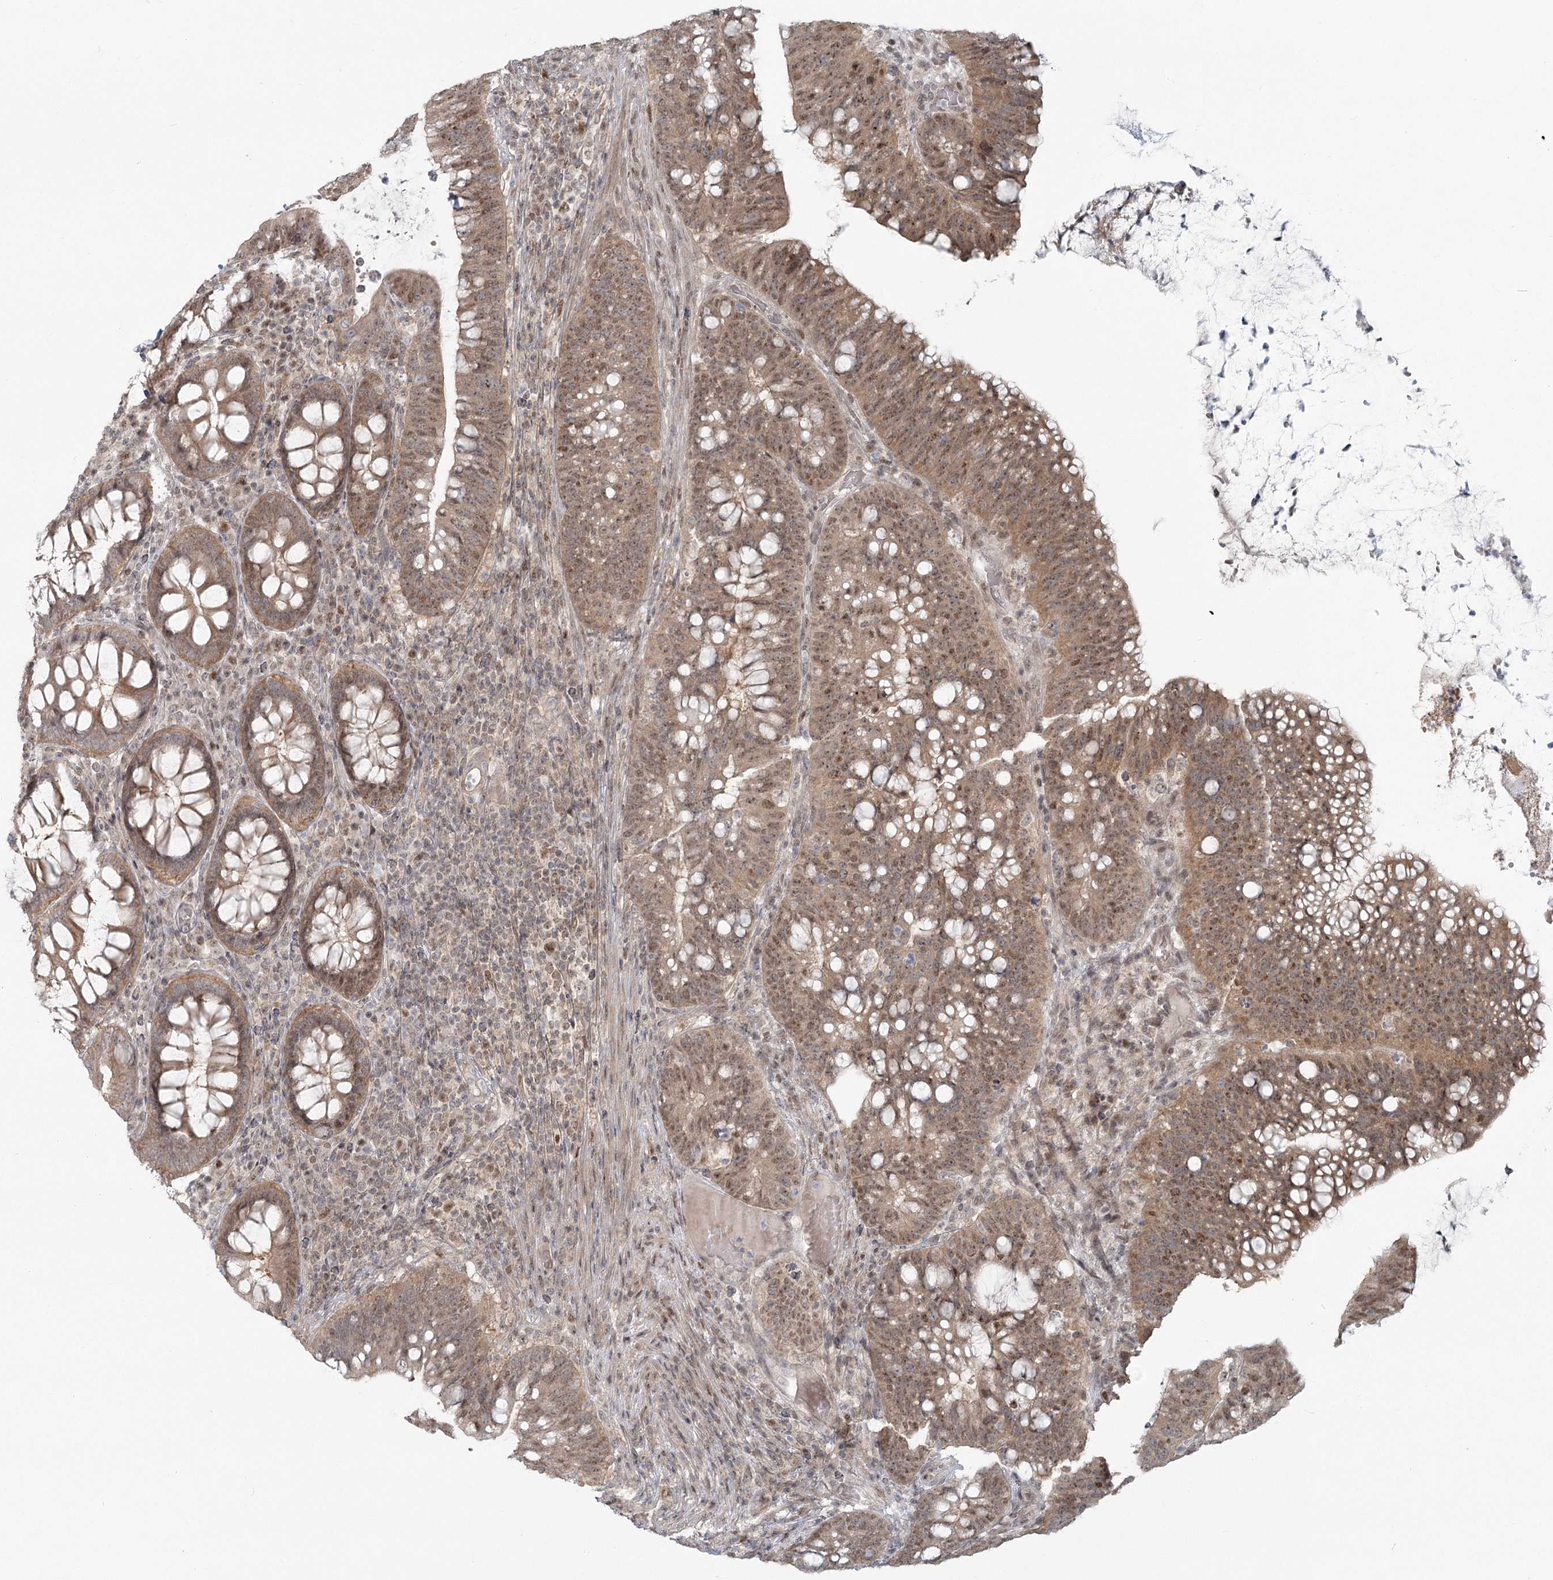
{"staining": {"intensity": "moderate", "quantity": ">75%", "location": "nuclear"}, "tissue": "colorectal cancer", "cell_type": "Tumor cells", "image_type": "cancer", "snomed": [{"axis": "morphology", "description": "Adenocarcinoma, NOS"}, {"axis": "topography", "description": "Colon"}], "caption": "Tumor cells demonstrate moderate nuclear expression in about >75% of cells in colorectal adenocarcinoma. Using DAB (brown) and hematoxylin (blue) stains, captured at high magnification using brightfield microscopy.", "gene": "R3HCC1L", "patient": {"sex": "female", "age": 66}}